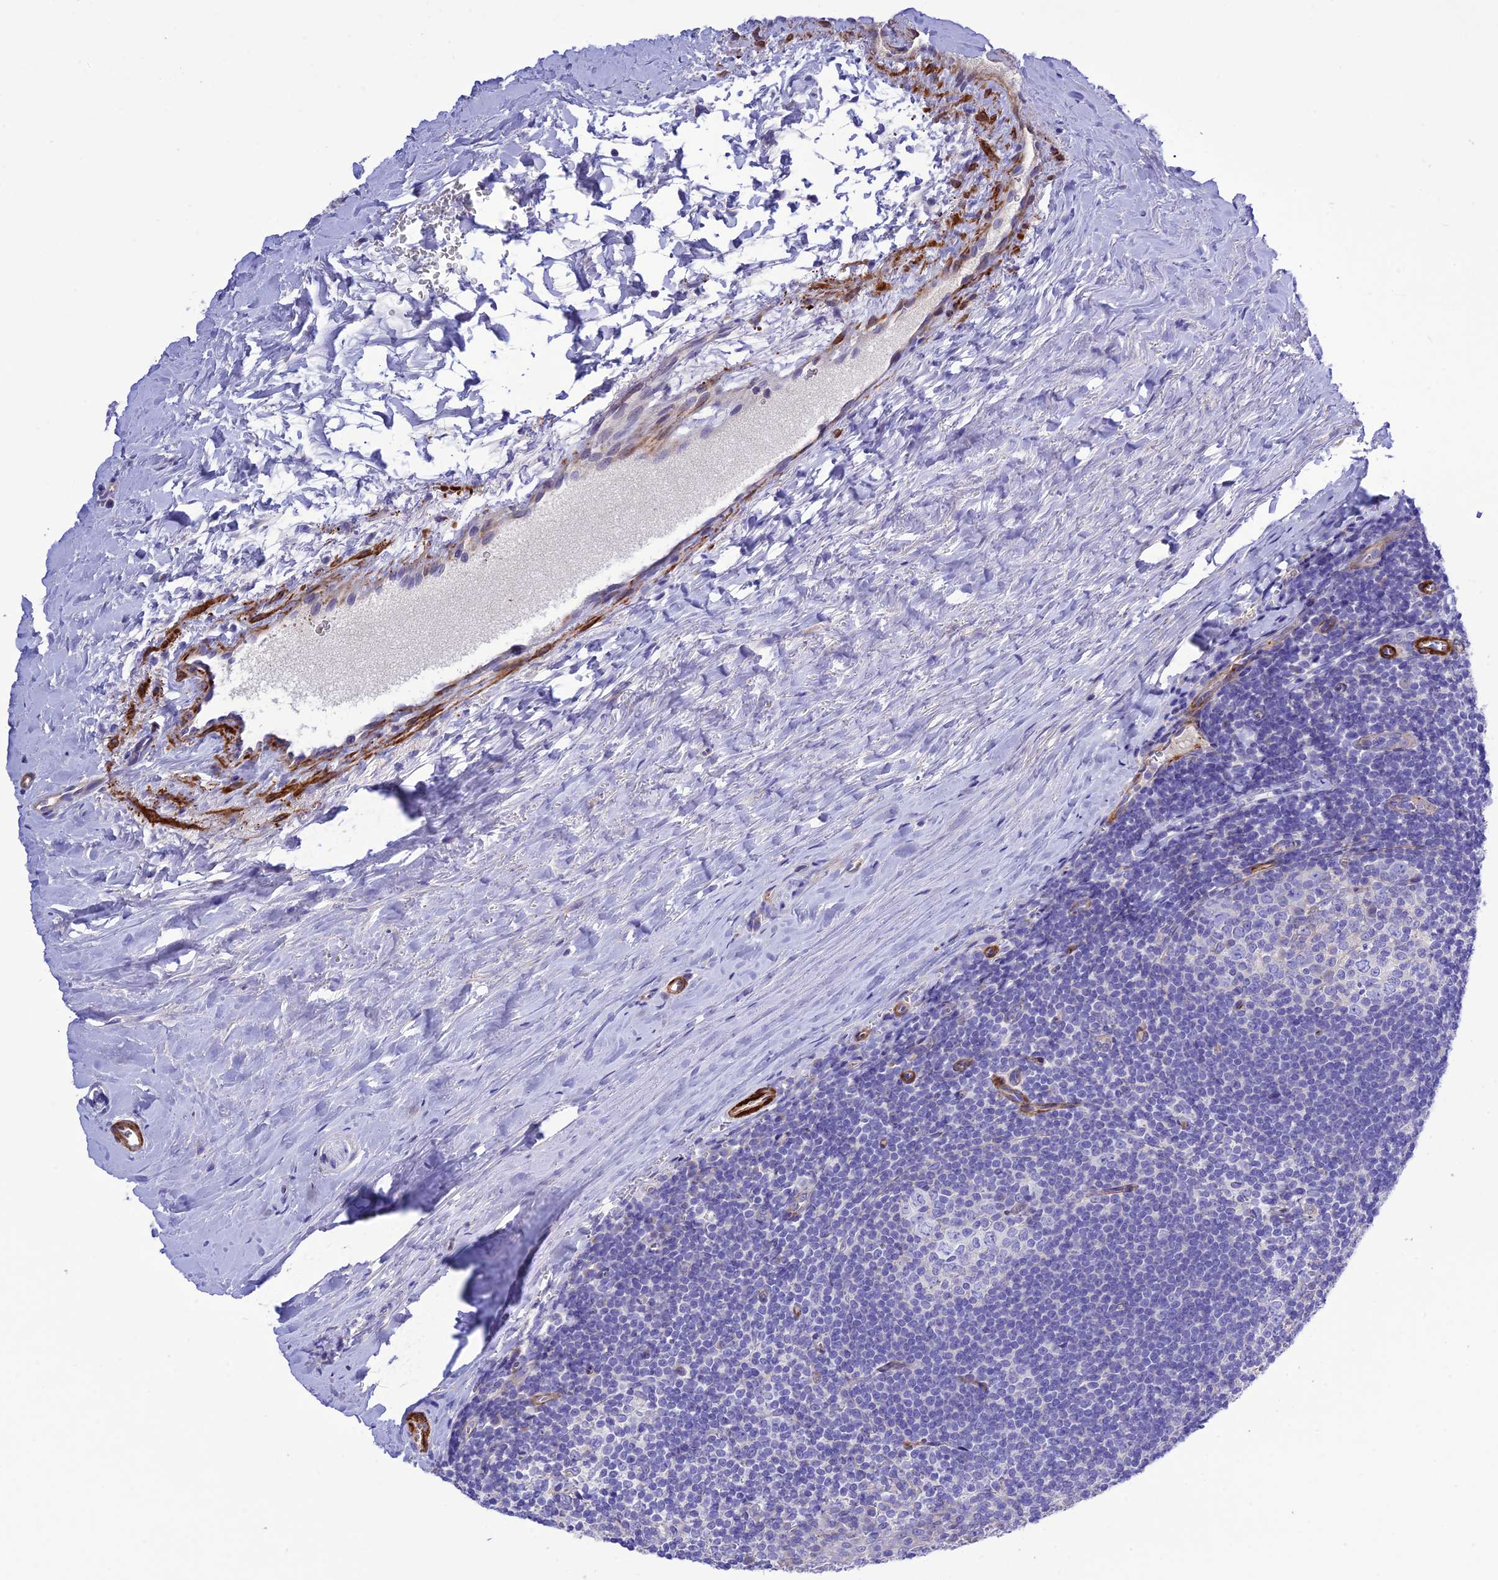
{"staining": {"intensity": "negative", "quantity": "none", "location": "none"}, "tissue": "tonsil", "cell_type": "Germinal center cells", "image_type": "normal", "snomed": [{"axis": "morphology", "description": "Normal tissue, NOS"}, {"axis": "topography", "description": "Tonsil"}], "caption": "Immunohistochemical staining of unremarkable human tonsil displays no significant expression in germinal center cells.", "gene": "FRA10AC1", "patient": {"sex": "male", "age": 27}}